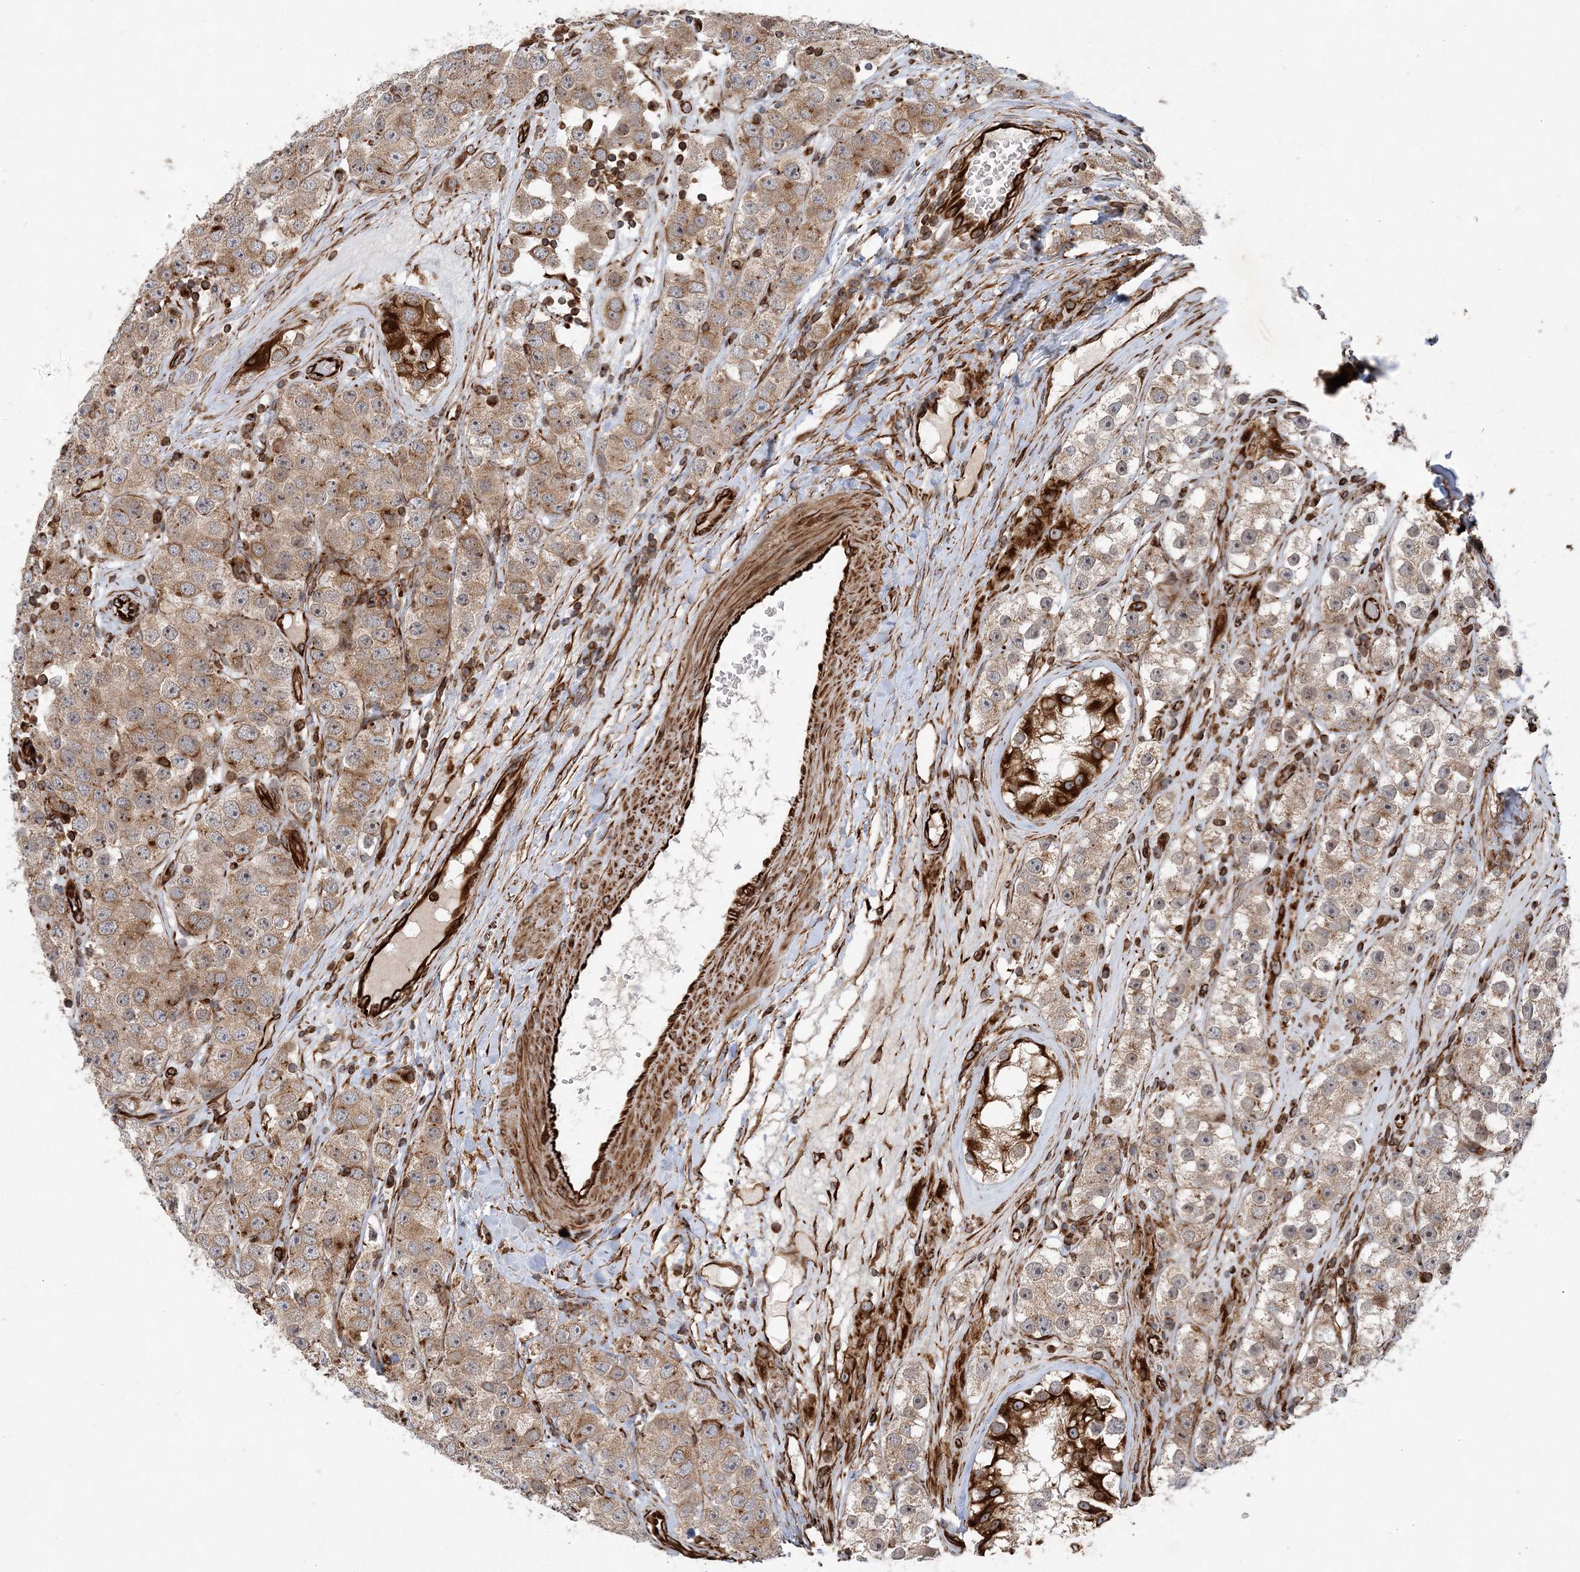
{"staining": {"intensity": "moderate", "quantity": ">75%", "location": "cytoplasmic/membranous"}, "tissue": "testis cancer", "cell_type": "Tumor cells", "image_type": "cancer", "snomed": [{"axis": "morphology", "description": "Seminoma, NOS"}, {"axis": "topography", "description": "Testis"}], "caption": "High-power microscopy captured an immunohistochemistry (IHC) micrograph of testis cancer (seminoma), revealing moderate cytoplasmic/membranous positivity in about >75% of tumor cells. (IHC, brightfield microscopy, high magnification).", "gene": "FAM114A2", "patient": {"sex": "male", "age": 28}}